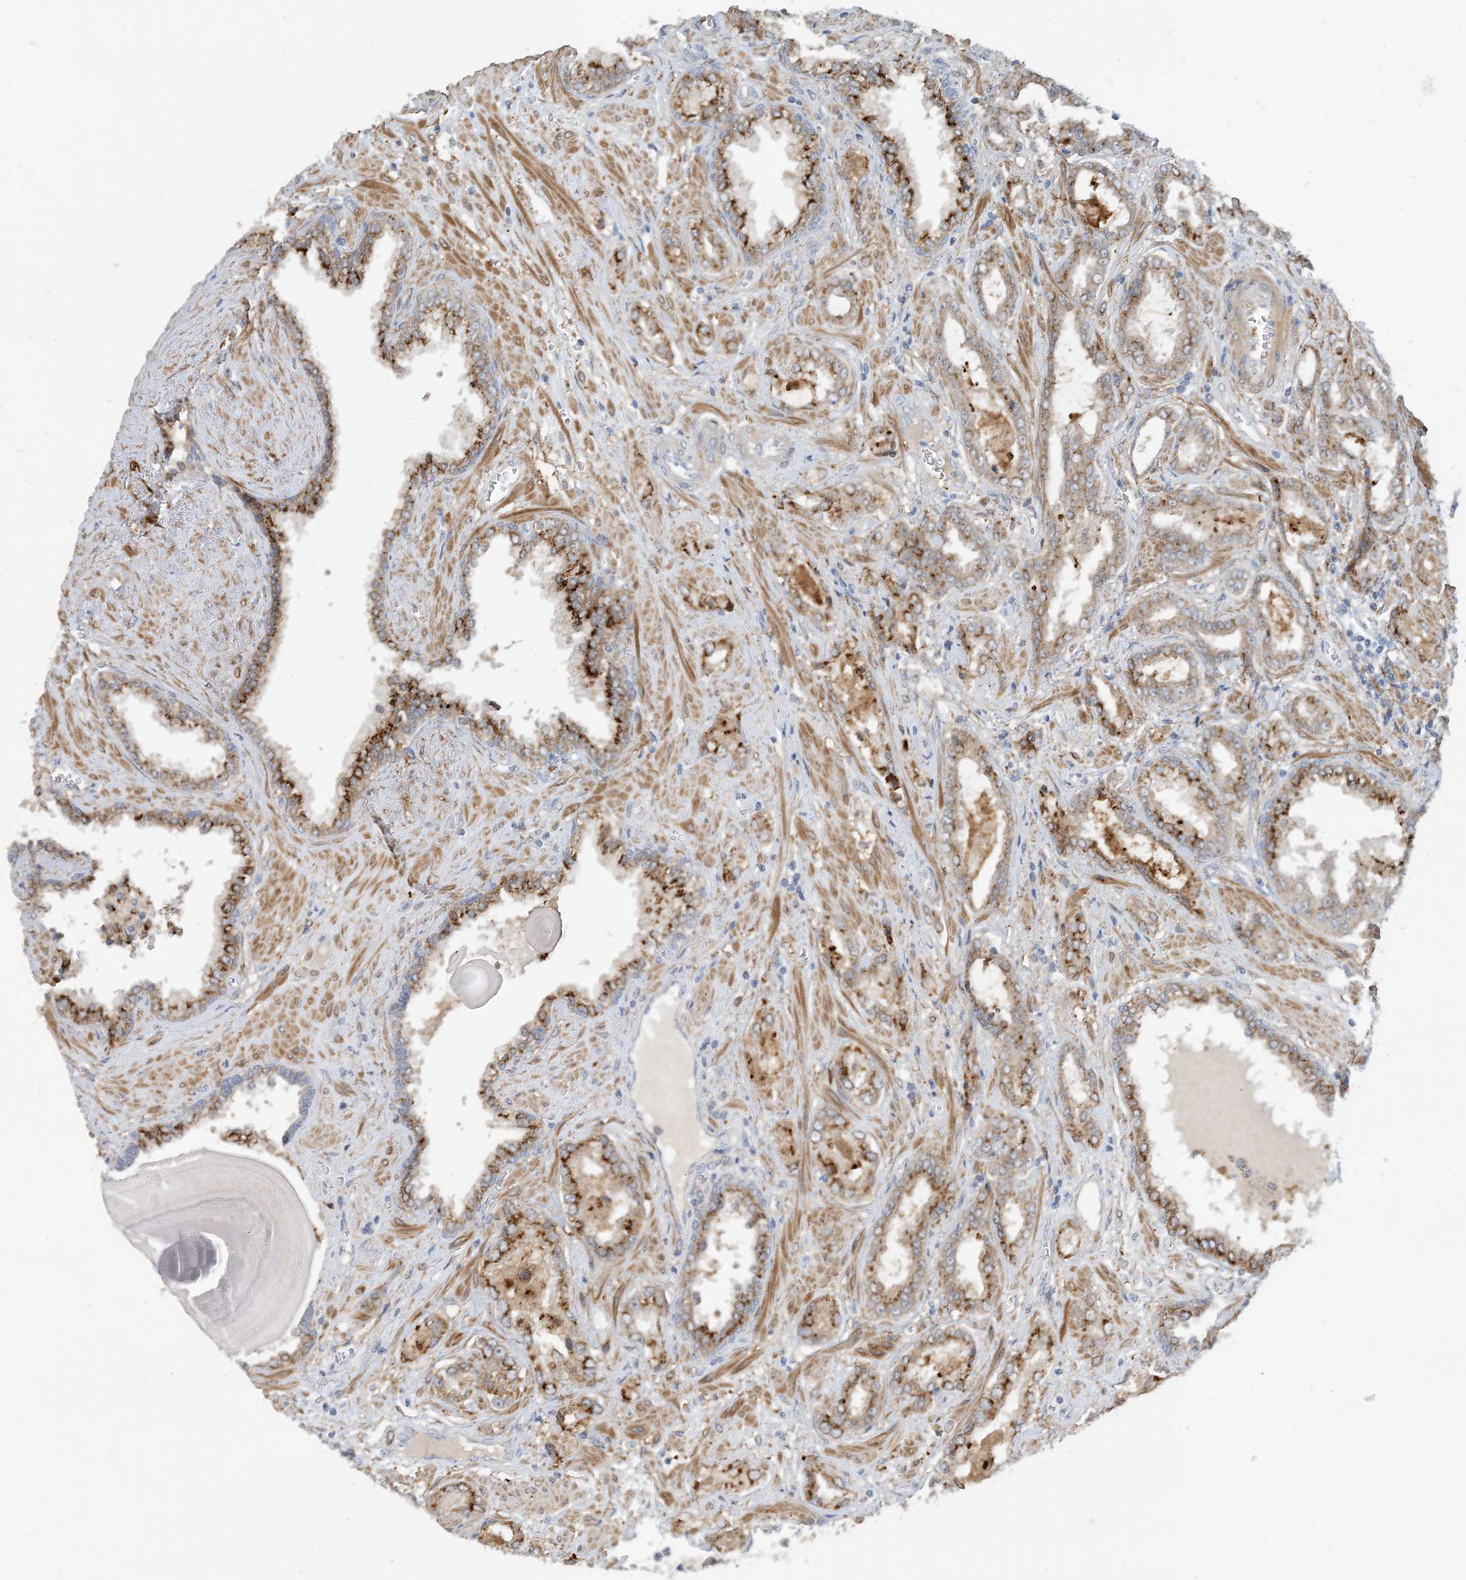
{"staining": {"intensity": "moderate", "quantity": ">75%", "location": "cytoplasmic/membranous"}, "tissue": "prostate cancer", "cell_type": "Tumor cells", "image_type": "cancer", "snomed": [{"axis": "morphology", "description": "Adenocarcinoma, High grade"}, {"axis": "topography", "description": "Prostate and seminal vesicle, NOS"}], "caption": "IHC histopathology image of neoplastic tissue: prostate adenocarcinoma (high-grade) stained using immunohistochemistry displays medium levels of moderate protein expression localized specifically in the cytoplasmic/membranous of tumor cells, appearing as a cytoplasmic/membranous brown color.", "gene": "EIF2A", "patient": {"sex": "male", "age": 67}}